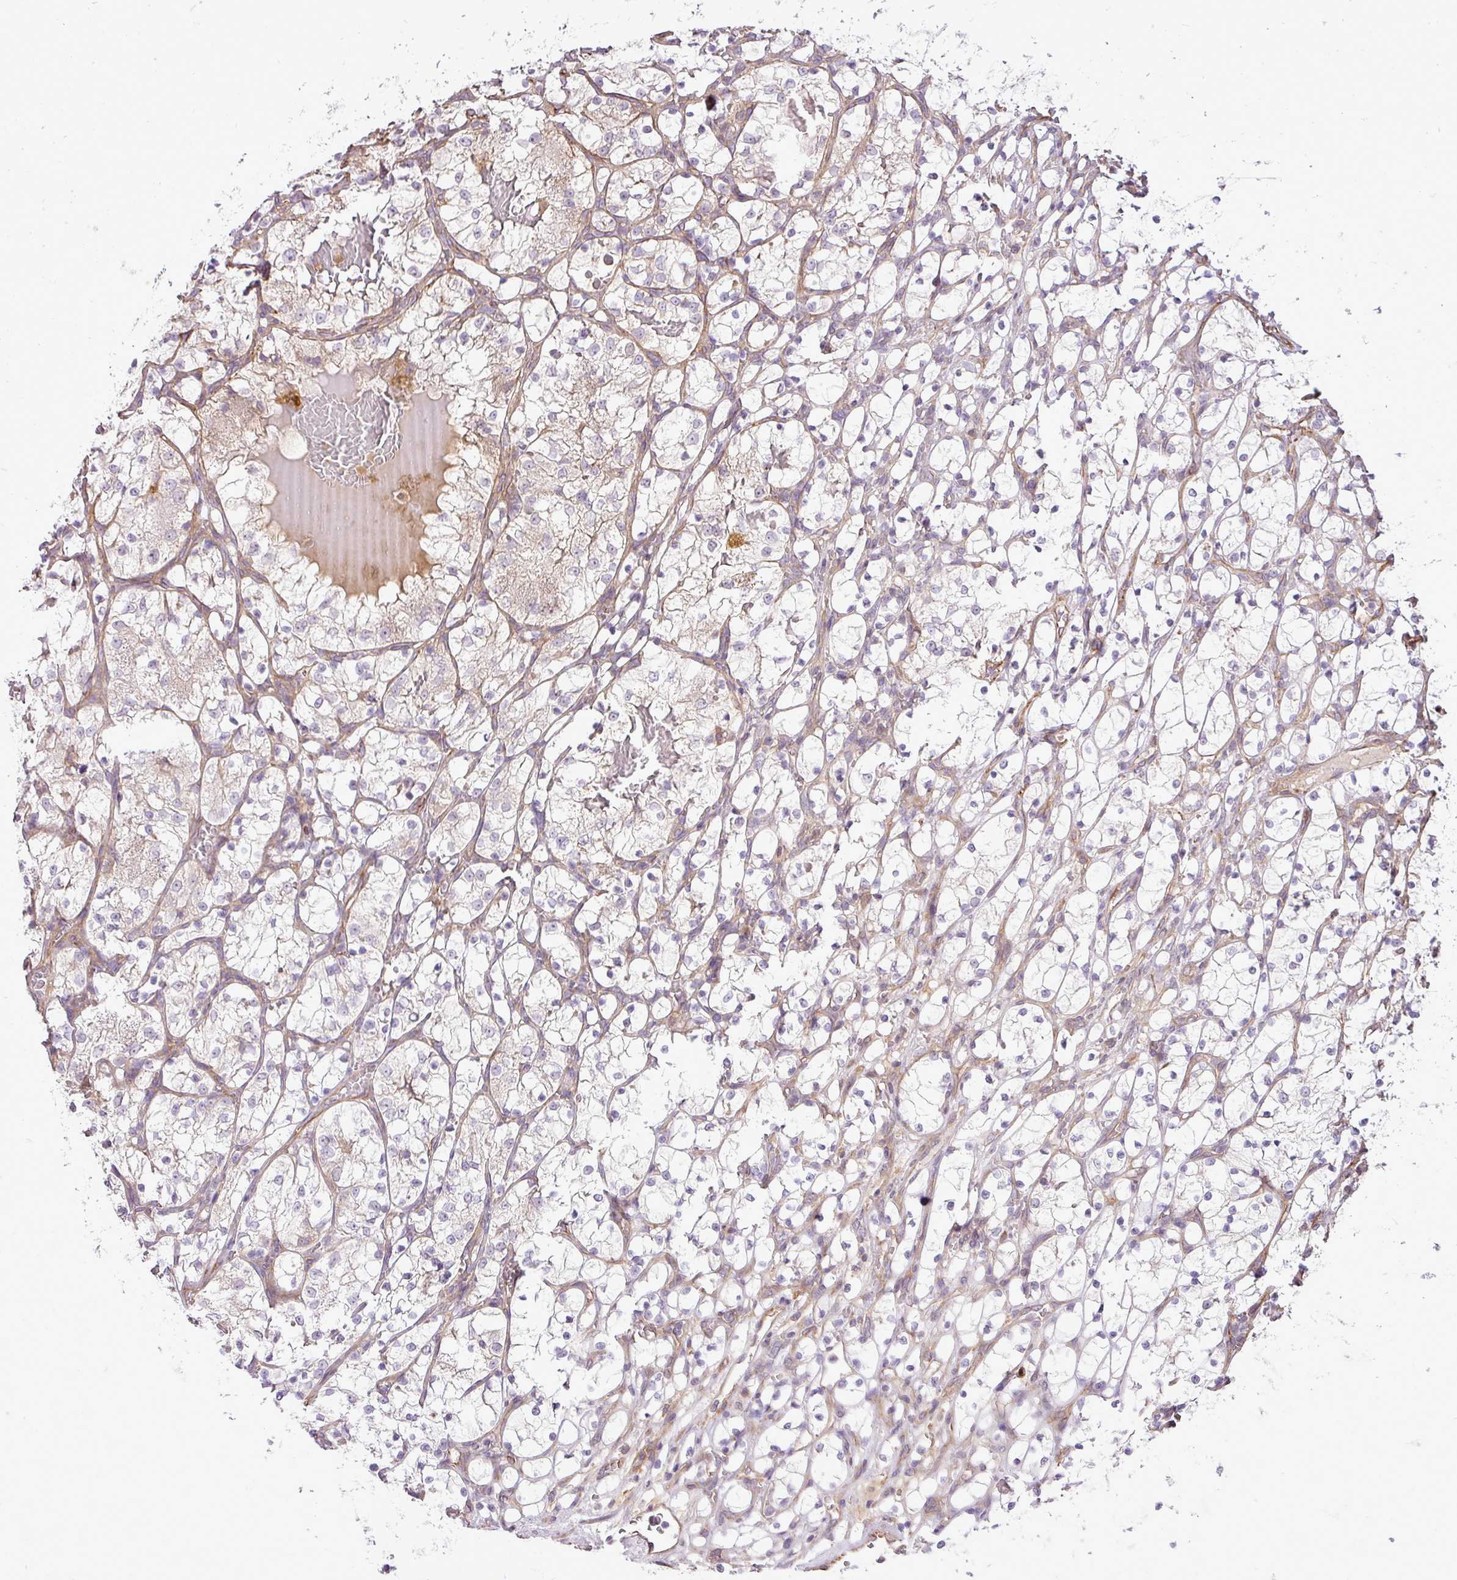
{"staining": {"intensity": "weak", "quantity": "<25%", "location": "cytoplasmic/membranous"}, "tissue": "renal cancer", "cell_type": "Tumor cells", "image_type": "cancer", "snomed": [{"axis": "morphology", "description": "Adenocarcinoma, NOS"}, {"axis": "topography", "description": "Kidney"}], "caption": "Micrograph shows no protein expression in tumor cells of renal cancer tissue. Brightfield microscopy of IHC stained with DAB (brown) and hematoxylin (blue), captured at high magnification.", "gene": "PDRG1", "patient": {"sex": "female", "age": 69}}